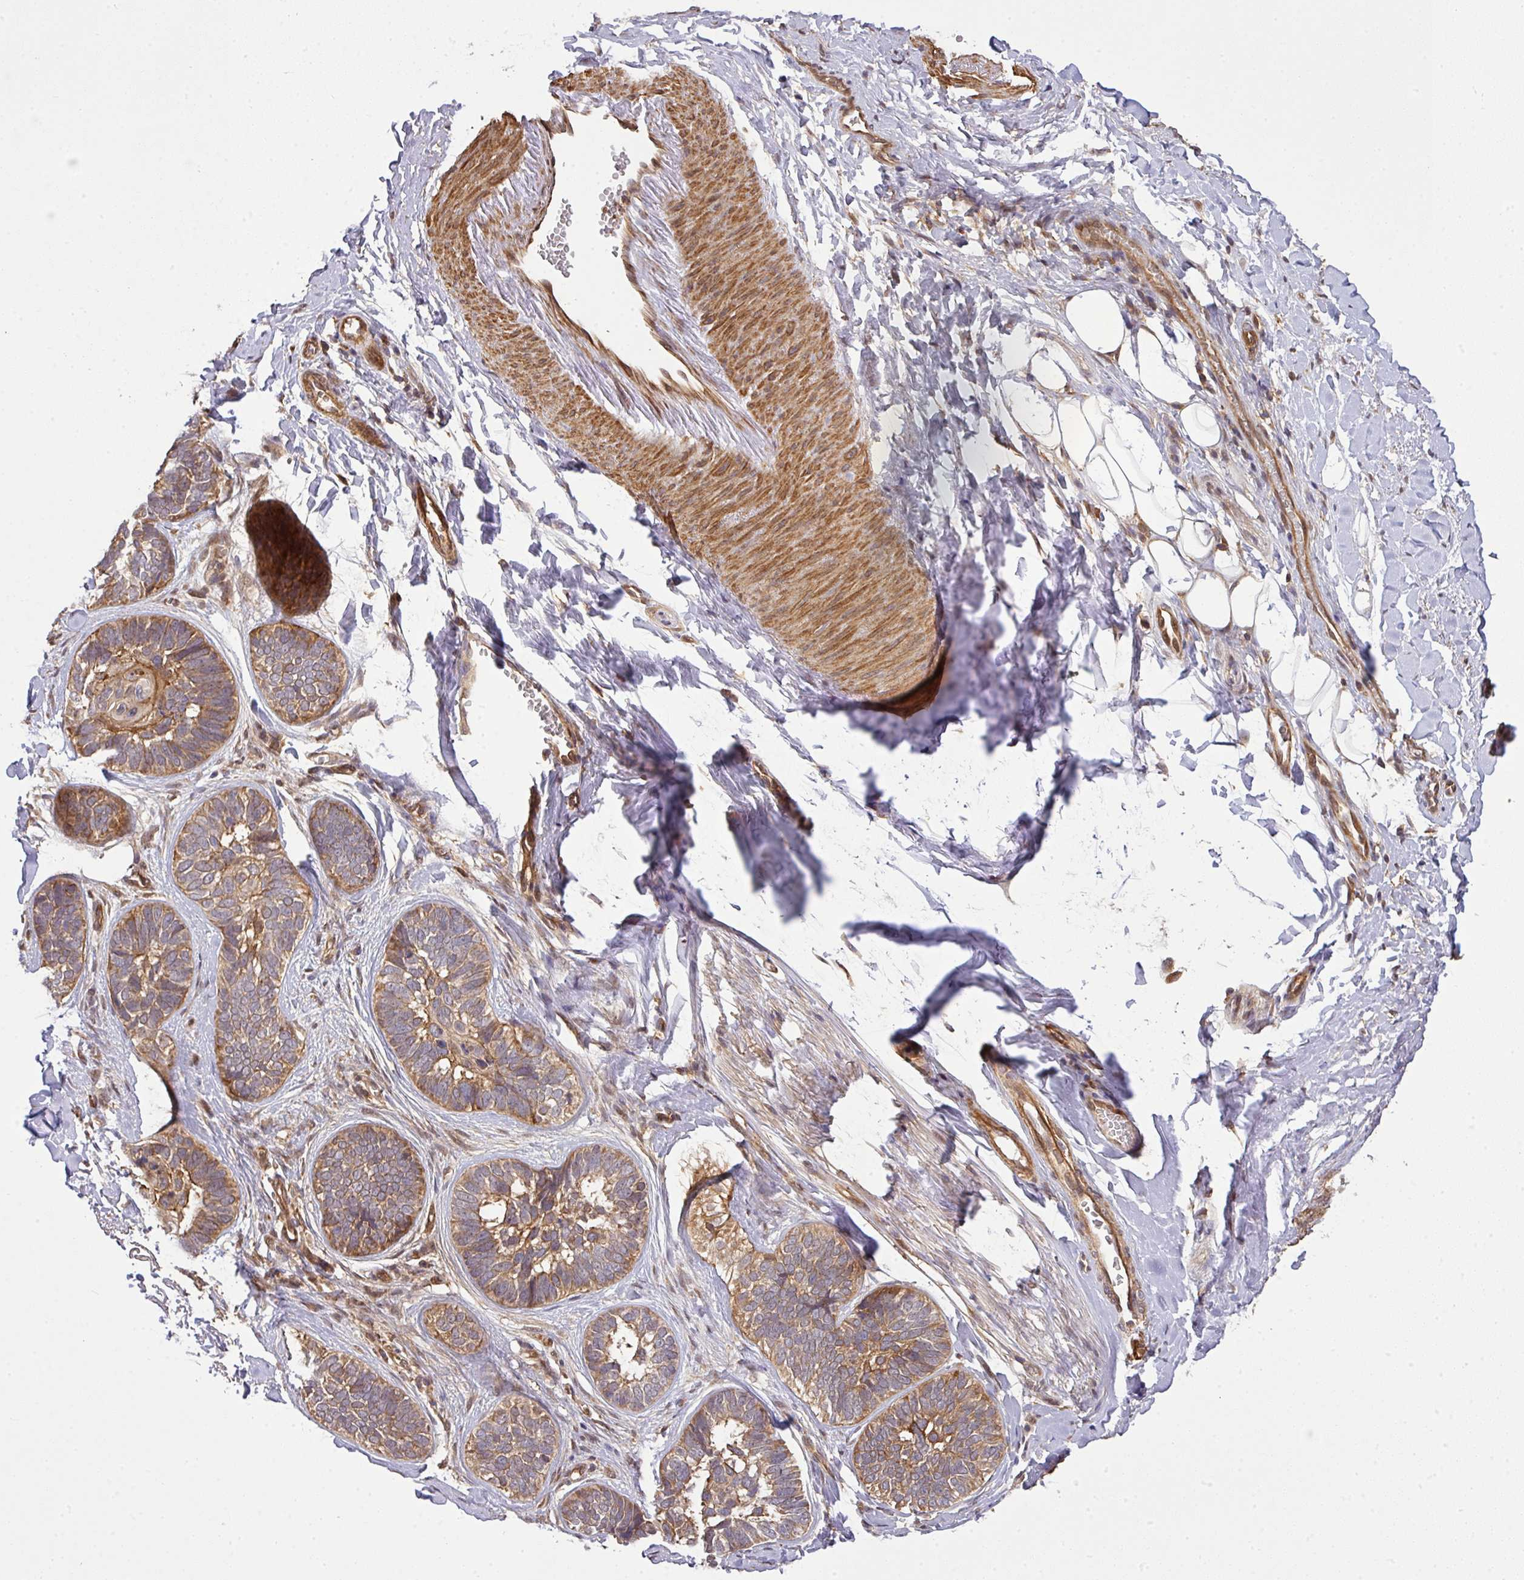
{"staining": {"intensity": "moderate", "quantity": ">75%", "location": "cytoplasmic/membranous"}, "tissue": "skin cancer", "cell_type": "Tumor cells", "image_type": "cancer", "snomed": [{"axis": "morphology", "description": "Basal cell carcinoma"}, {"axis": "topography", "description": "Skin"}], "caption": "Protein staining of skin cancer (basal cell carcinoma) tissue shows moderate cytoplasmic/membranous expression in about >75% of tumor cells.", "gene": "ARPIN", "patient": {"sex": "male", "age": 62}}